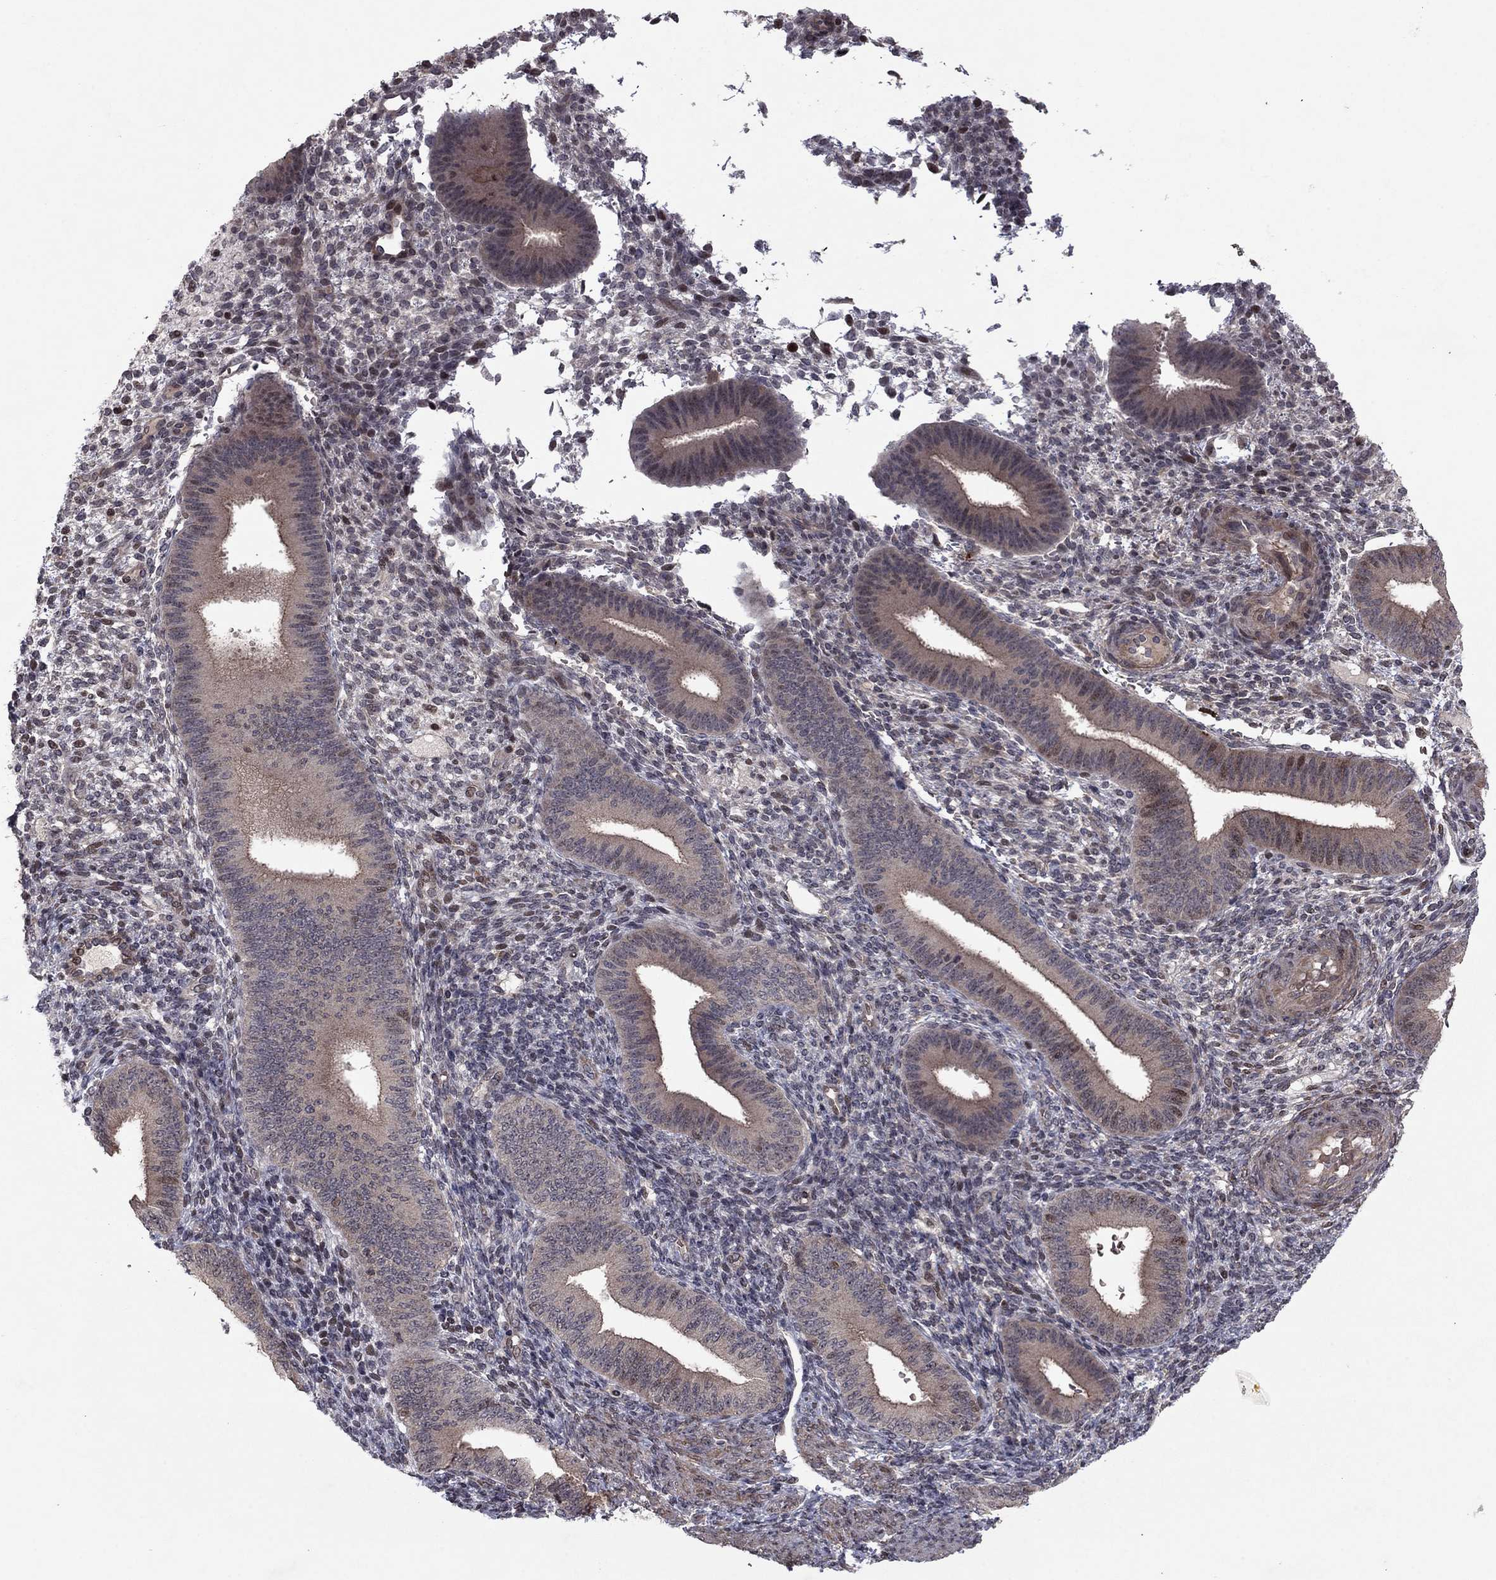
{"staining": {"intensity": "negative", "quantity": "none", "location": "none"}, "tissue": "endometrium", "cell_type": "Cells in endometrial stroma", "image_type": "normal", "snomed": [{"axis": "morphology", "description": "Normal tissue, NOS"}, {"axis": "topography", "description": "Endometrium"}], "caption": "Immunohistochemistry (IHC) of unremarkable endometrium reveals no expression in cells in endometrial stroma.", "gene": "SORBS1", "patient": {"sex": "female", "age": 39}}